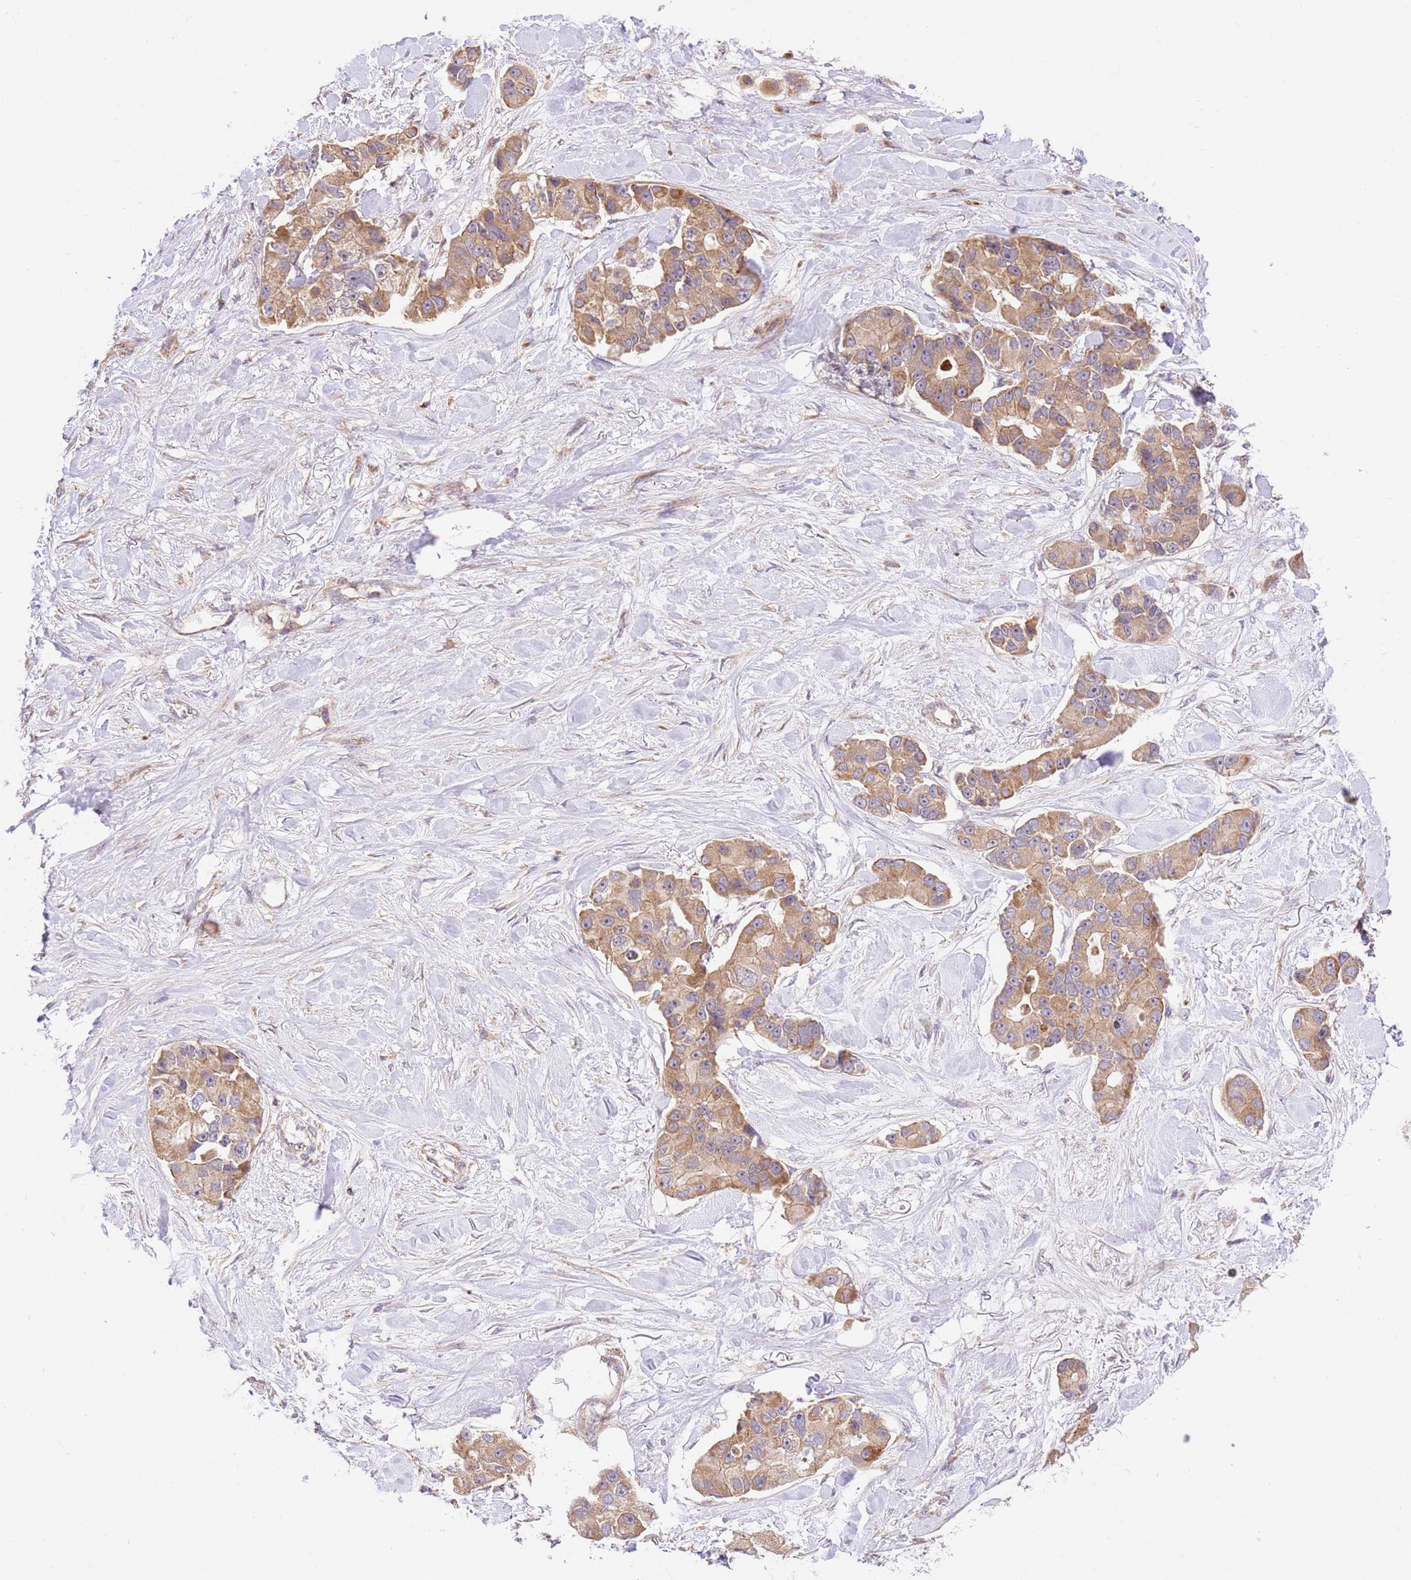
{"staining": {"intensity": "moderate", "quantity": ">75%", "location": "cytoplasmic/membranous"}, "tissue": "lung cancer", "cell_type": "Tumor cells", "image_type": "cancer", "snomed": [{"axis": "morphology", "description": "Adenocarcinoma, NOS"}, {"axis": "topography", "description": "Lung"}], "caption": "High-power microscopy captured an IHC micrograph of lung cancer, revealing moderate cytoplasmic/membranous expression in about >75% of tumor cells. Immunohistochemistry (ihc) stains the protein in brown and the nuclei are stained blue.", "gene": "SPATA2L", "patient": {"sex": "female", "age": 54}}